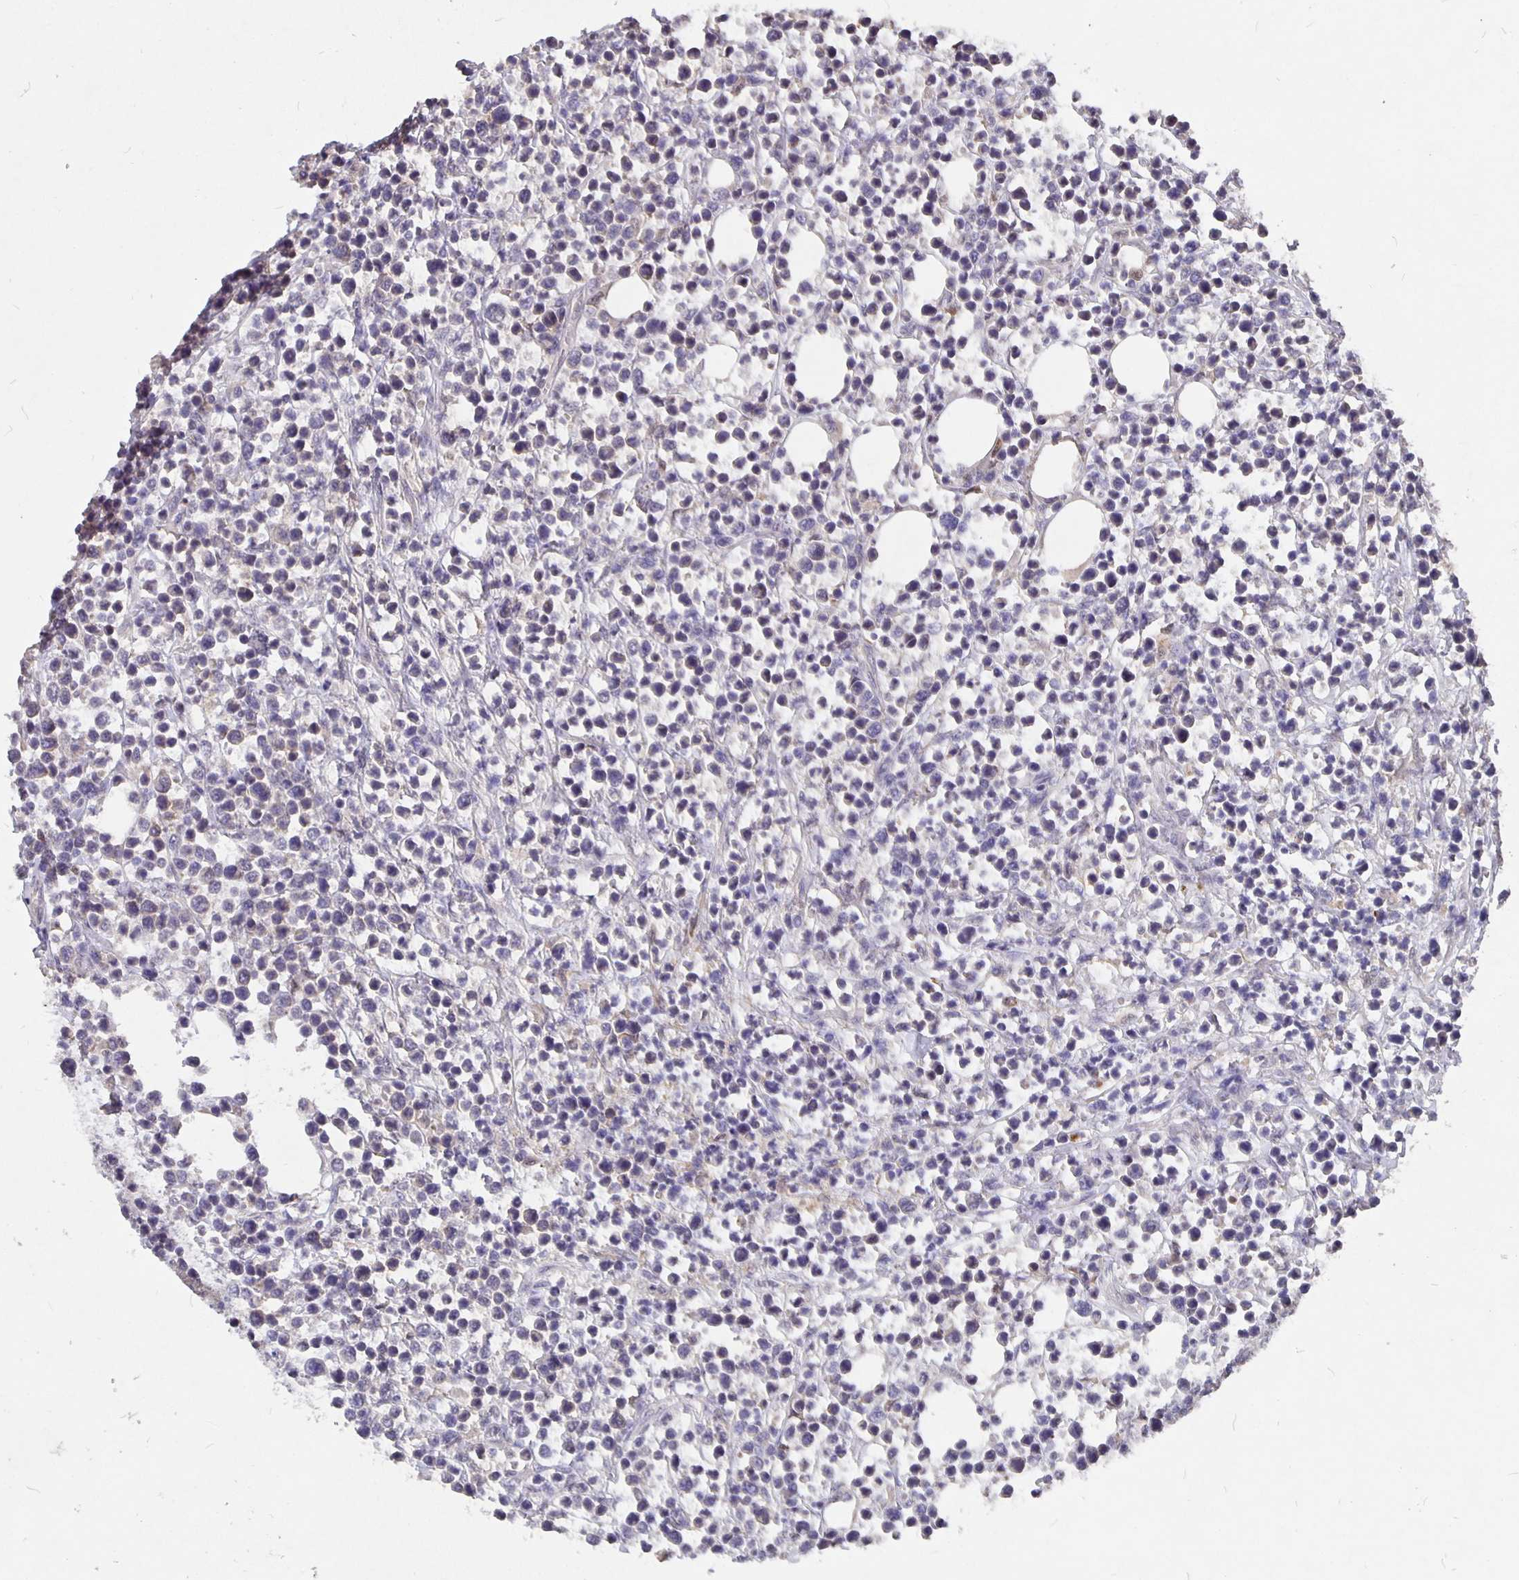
{"staining": {"intensity": "negative", "quantity": "none", "location": "none"}, "tissue": "lymphoma", "cell_type": "Tumor cells", "image_type": "cancer", "snomed": [{"axis": "morphology", "description": "Malignant lymphoma, non-Hodgkin's type, Low grade"}, {"axis": "topography", "description": "Lymph node"}], "caption": "The photomicrograph demonstrates no significant positivity in tumor cells of malignant lymphoma, non-Hodgkin's type (low-grade).", "gene": "NOG", "patient": {"sex": "male", "age": 60}}